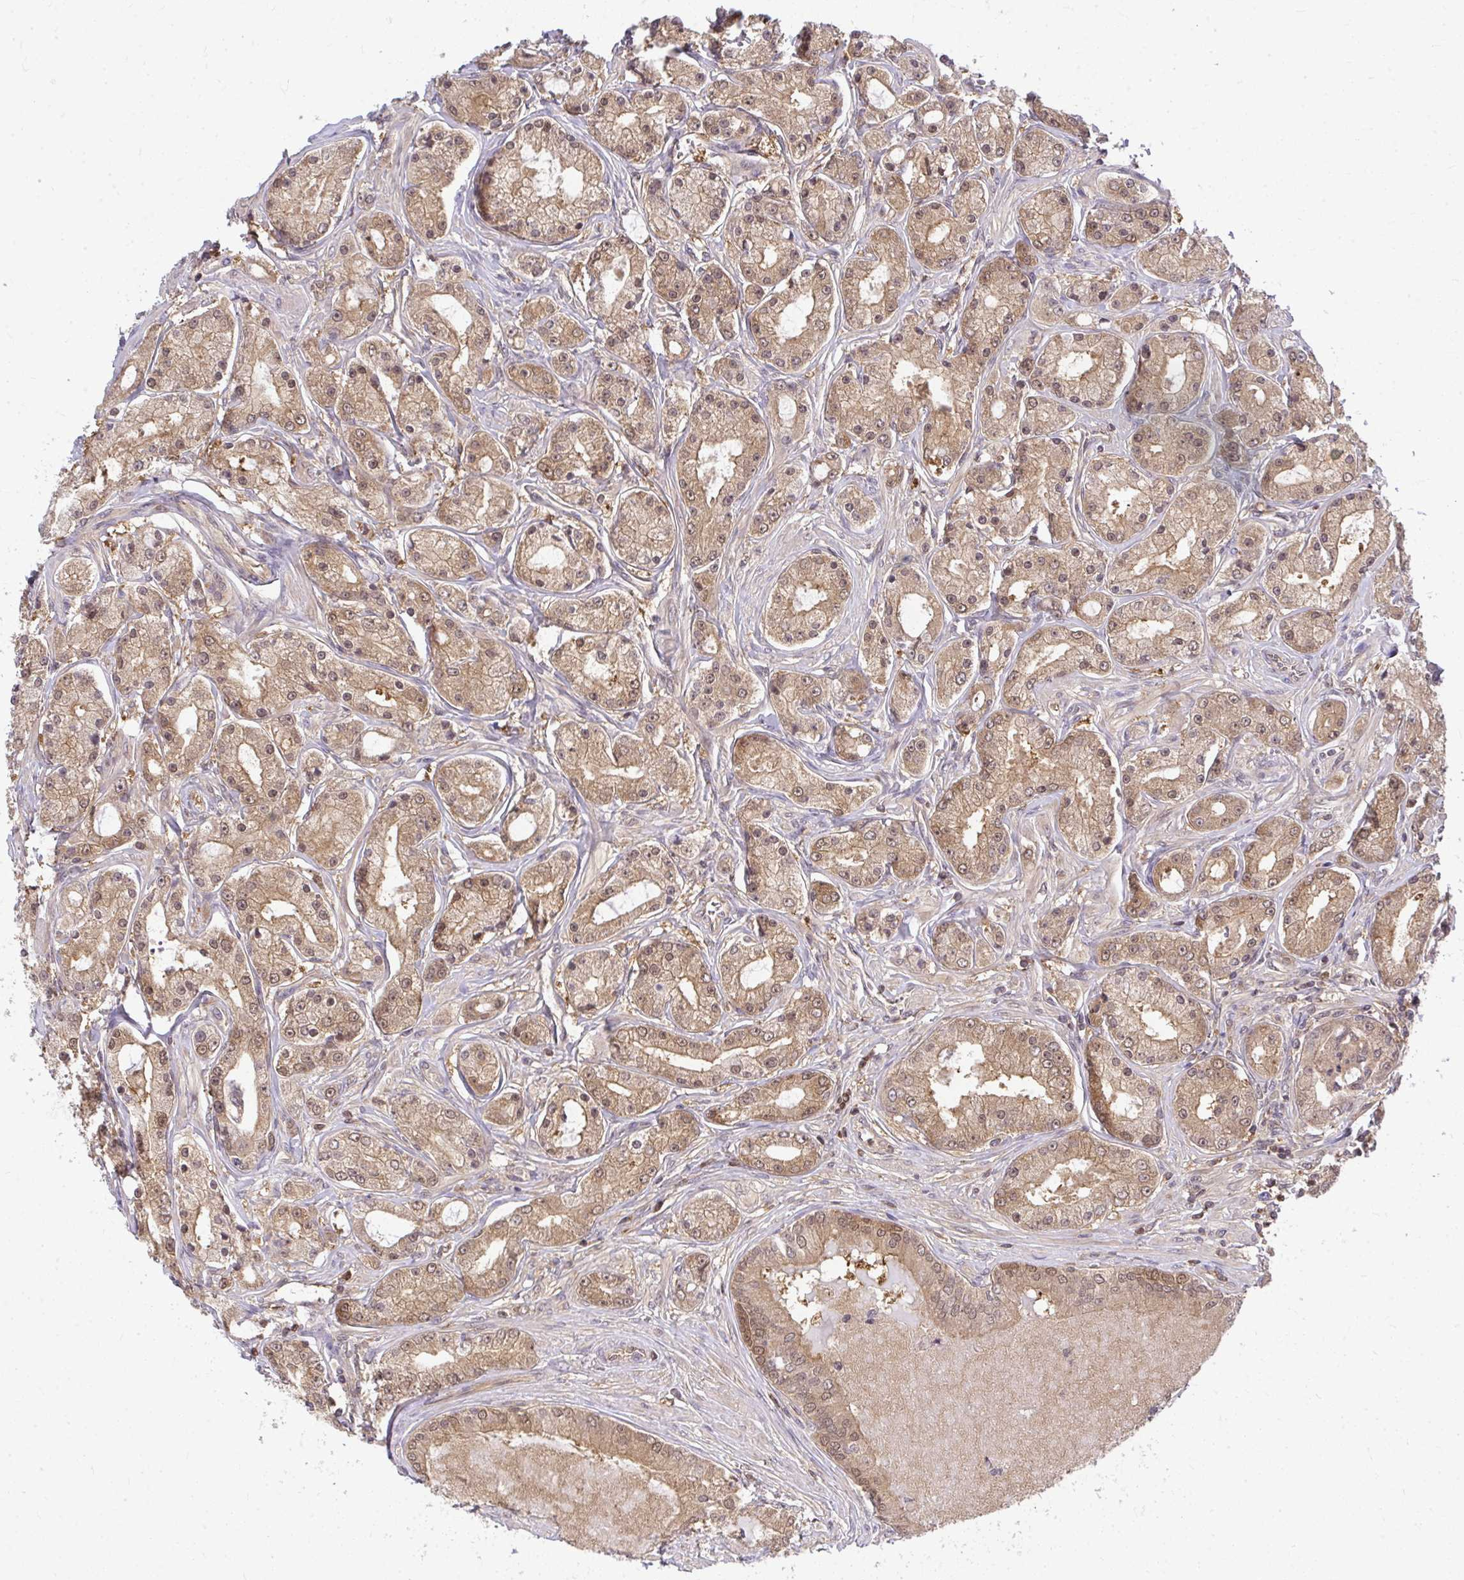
{"staining": {"intensity": "moderate", "quantity": ">75%", "location": "cytoplasmic/membranous"}, "tissue": "prostate cancer", "cell_type": "Tumor cells", "image_type": "cancer", "snomed": [{"axis": "morphology", "description": "Adenocarcinoma, High grade"}, {"axis": "topography", "description": "Prostate"}], "caption": "A high-resolution photomicrograph shows immunohistochemistry staining of prostate cancer, which reveals moderate cytoplasmic/membranous positivity in about >75% of tumor cells.", "gene": "HDHD2", "patient": {"sex": "male", "age": 66}}